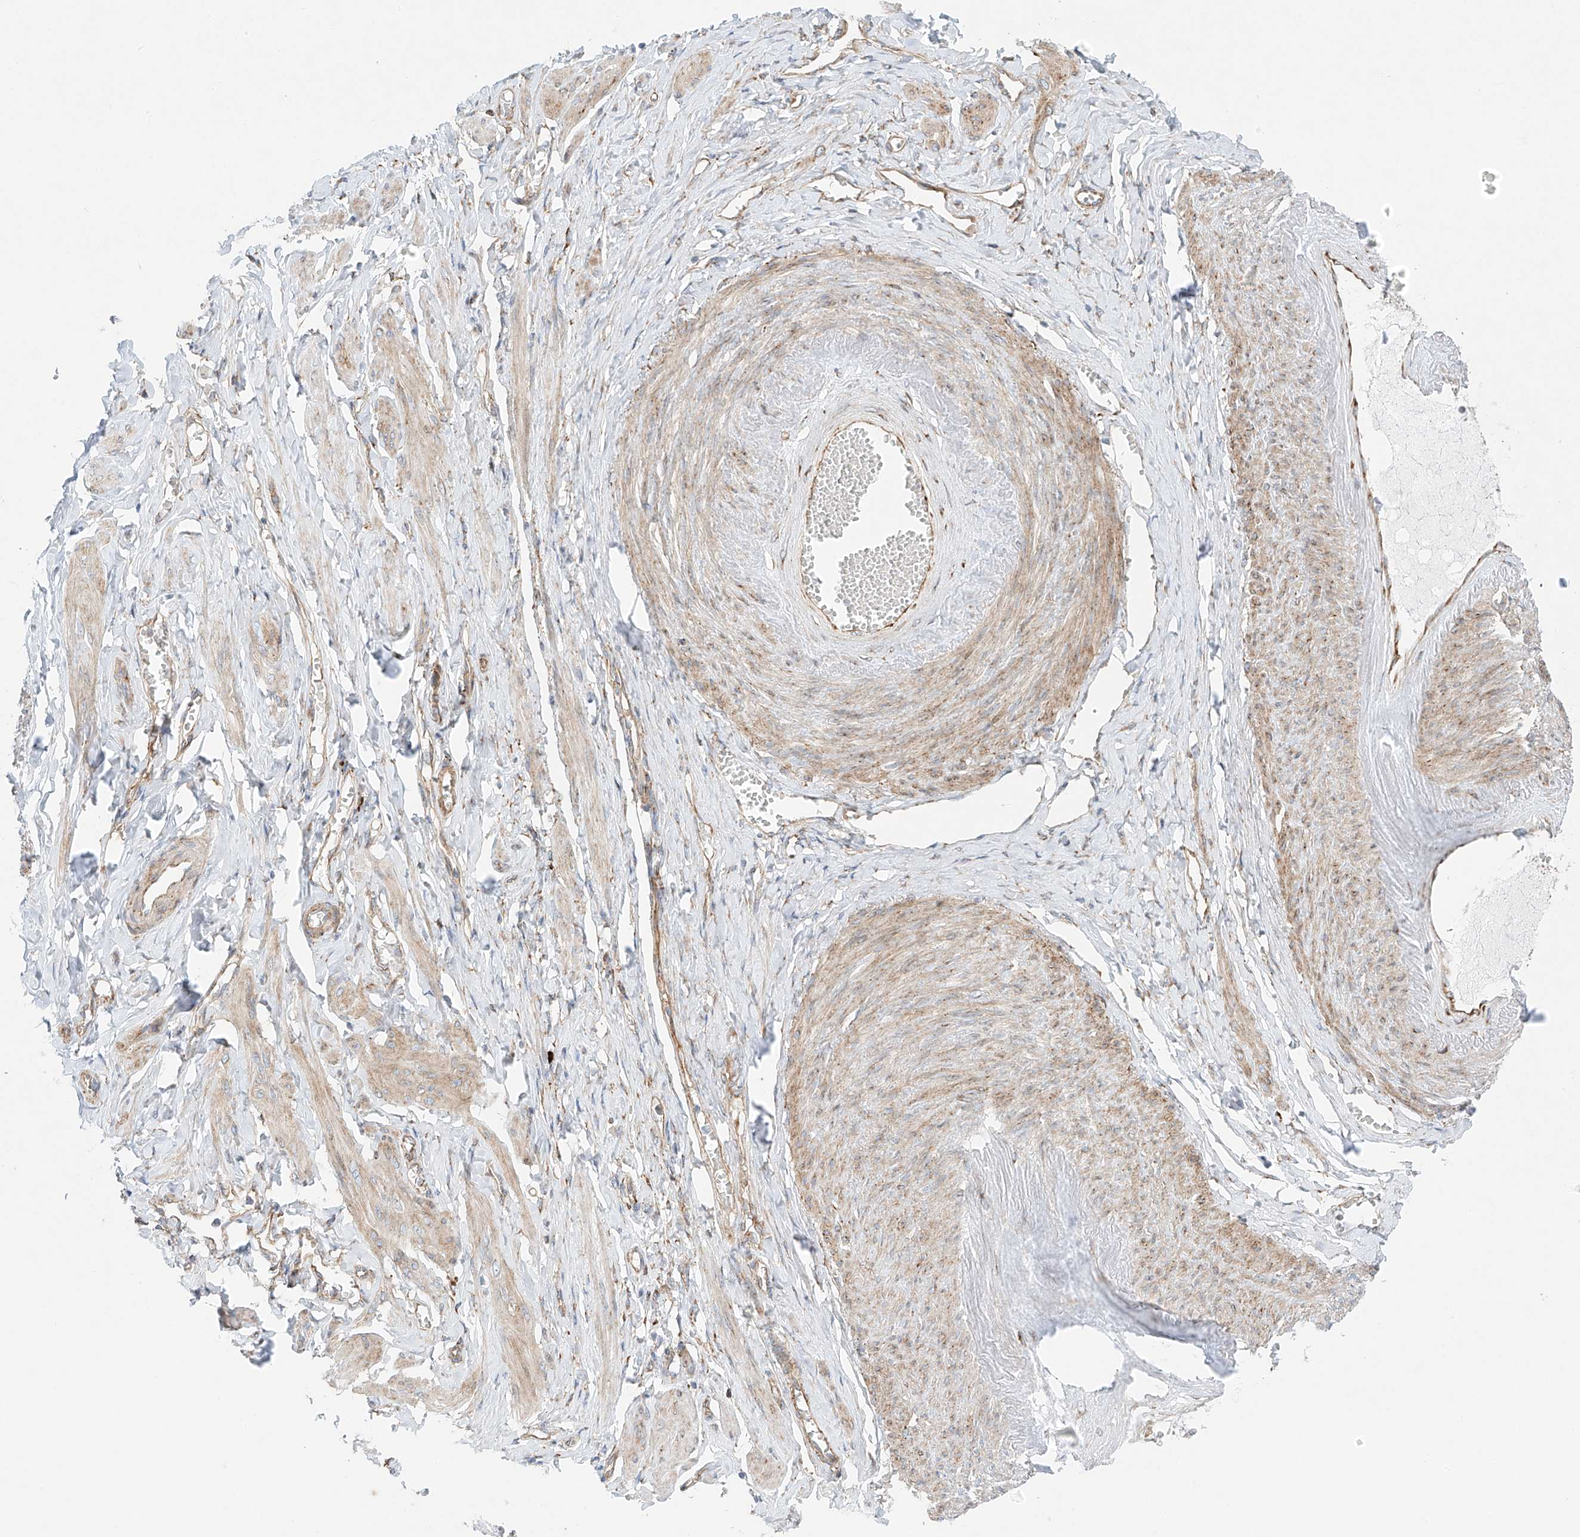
{"staining": {"intensity": "moderate", "quantity": ">75%", "location": "cytoplasmic/membranous"}, "tissue": "adipose tissue", "cell_type": "Adipocytes", "image_type": "normal", "snomed": [{"axis": "morphology", "description": "Normal tissue, NOS"}, {"axis": "topography", "description": "Vascular tissue"}, {"axis": "topography", "description": "Fallopian tube"}, {"axis": "topography", "description": "Ovary"}], "caption": "Protein analysis of benign adipose tissue shows moderate cytoplasmic/membranous positivity in about >75% of adipocytes. (DAB IHC, brown staining for protein, blue staining for nuclei).", "gene": "EIPR1", "patient": {"sex": "female", "age": 67}}